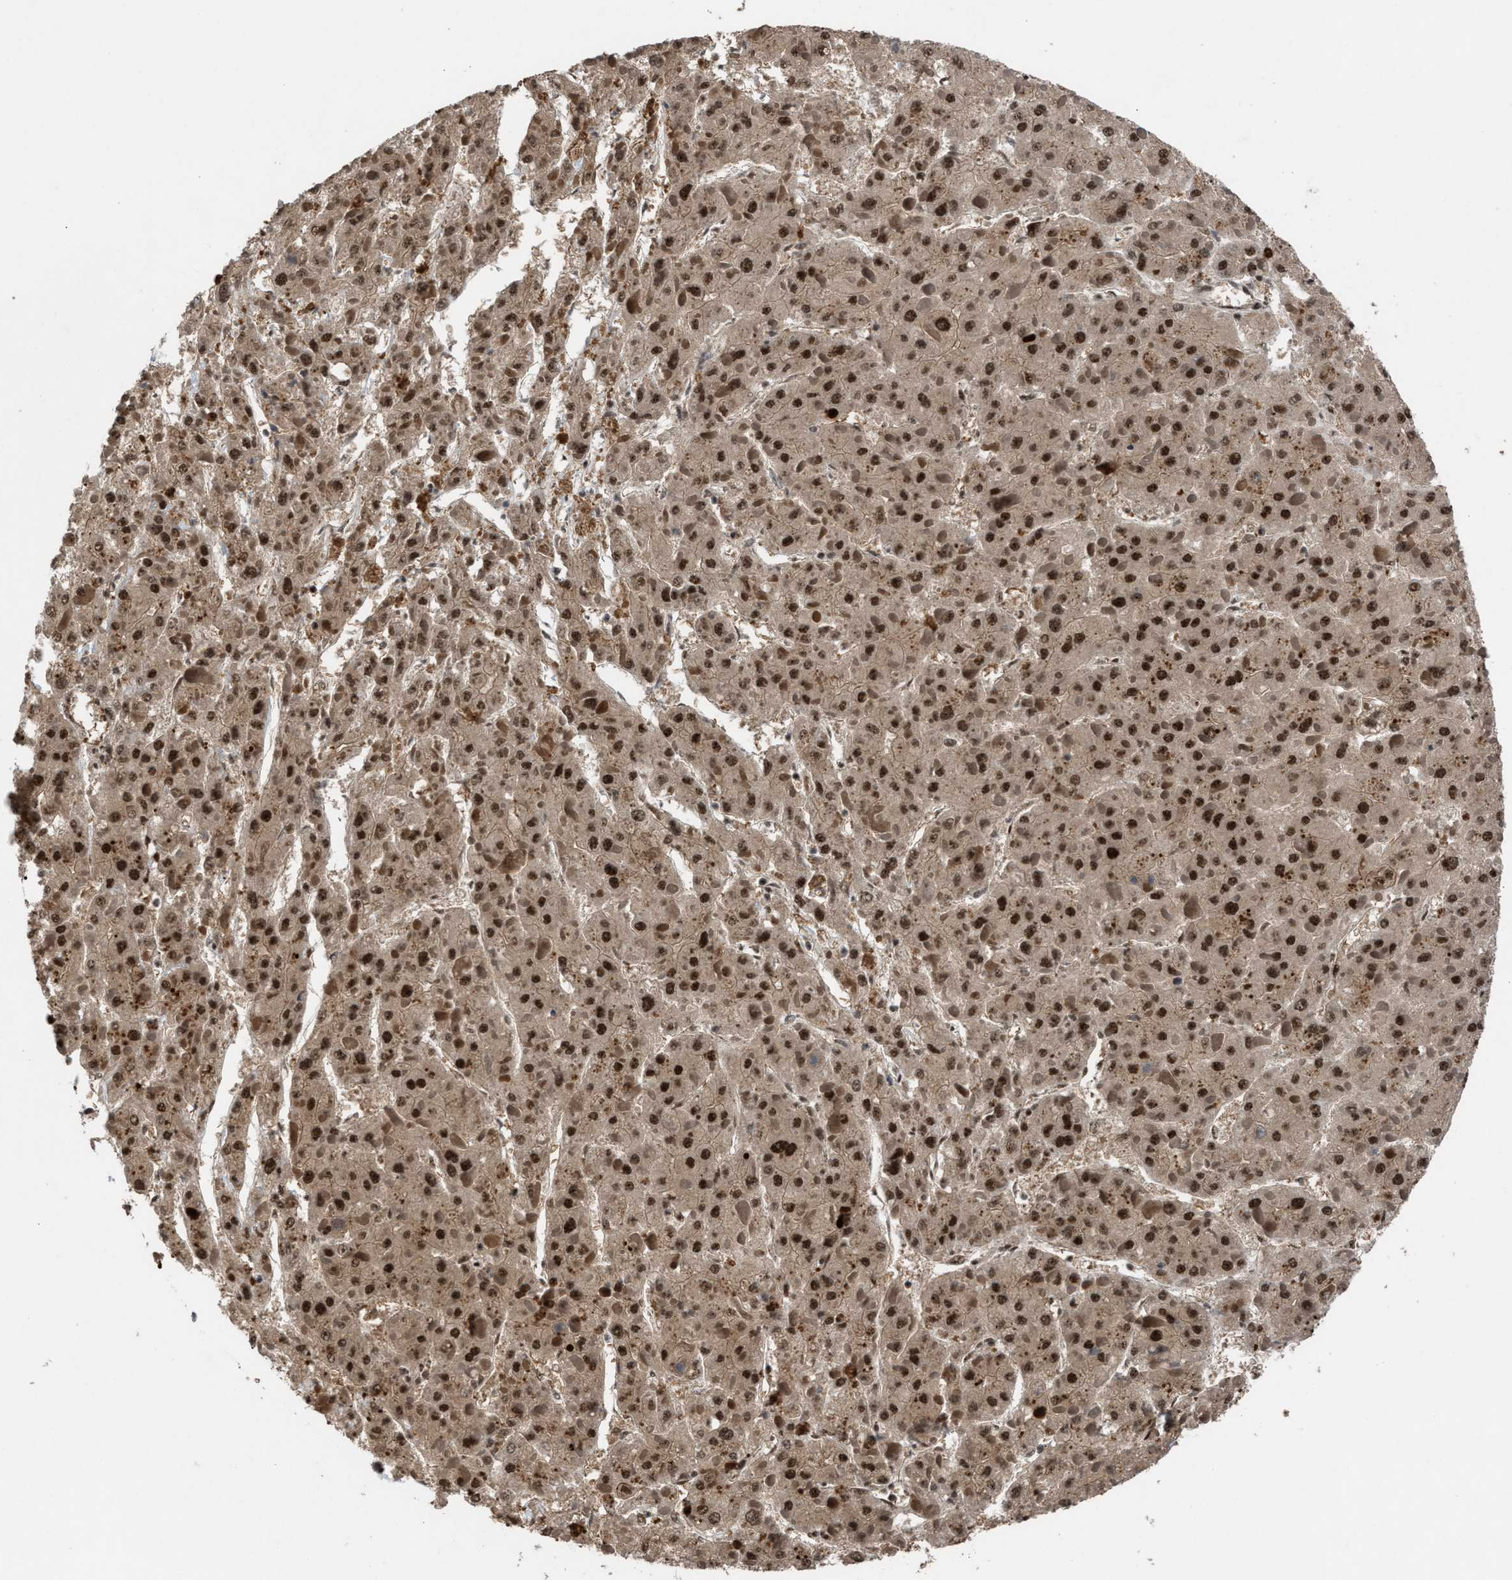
{"staining": {"intensity": "strong", "quantity": ">75%", "location": "cytoplasmic/membranous,nuclear"}, "tissue": "liver cancer", "cell_type": "Tumor cells", "image_type": "cancer", "snomed": [{"axis": "morphology", "description": "Carcinoma, Hepatocellular, NOS"}, {"axis": "topography", "description": "Liver"}], "caption": "Hepatocellular carcinoma (liver) stained with a protein marker demonstrates strong staining in tumor cells.", "gene": "PRPF4", "patient": {"sex": "female", "age": 73}}